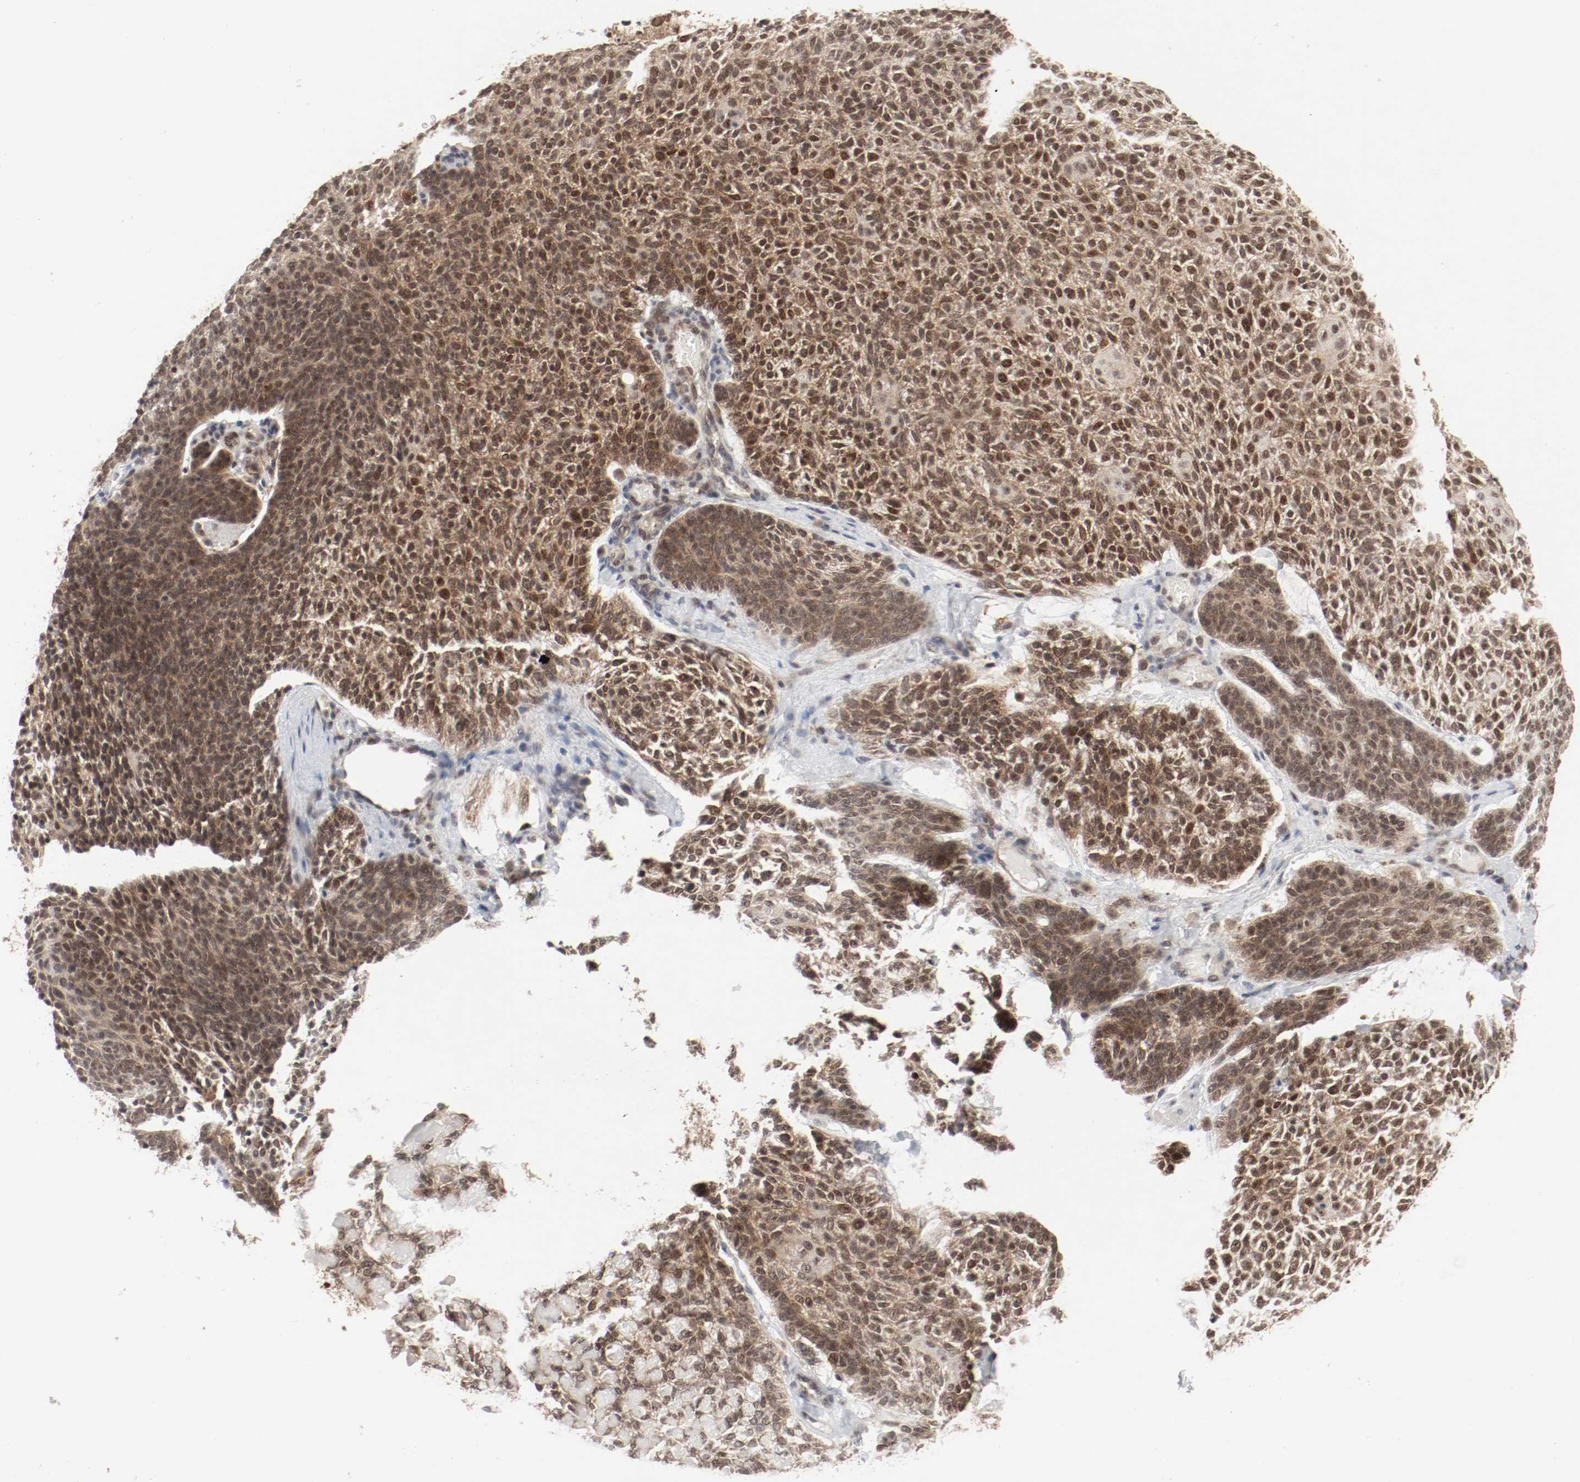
{"staining": {"intensity": "moderate", "quantity": ">75%", "location": "cytoplasmic/membranous,nuclear"}, "tissue": "skin cancer", "cell_type": "Tumor cells", "image_type": "cancer", "snomed": [{"axis": "morphology", "description": "Normal tissue, NOS"}, {"axis": "morphology", "description": "Basal cell carcinoma"}, {"axis": "topography", "description": "Skin"}], "caption": "Brown immunohistochemical staining in human skin basal cell carcinoma exhibits moderate cytoplasmic/membranous and nuclear positivity in approximately >75% of tumor cells.", "gene": "CSNK2B", "patient": {"sex": "female", "age": 70}}